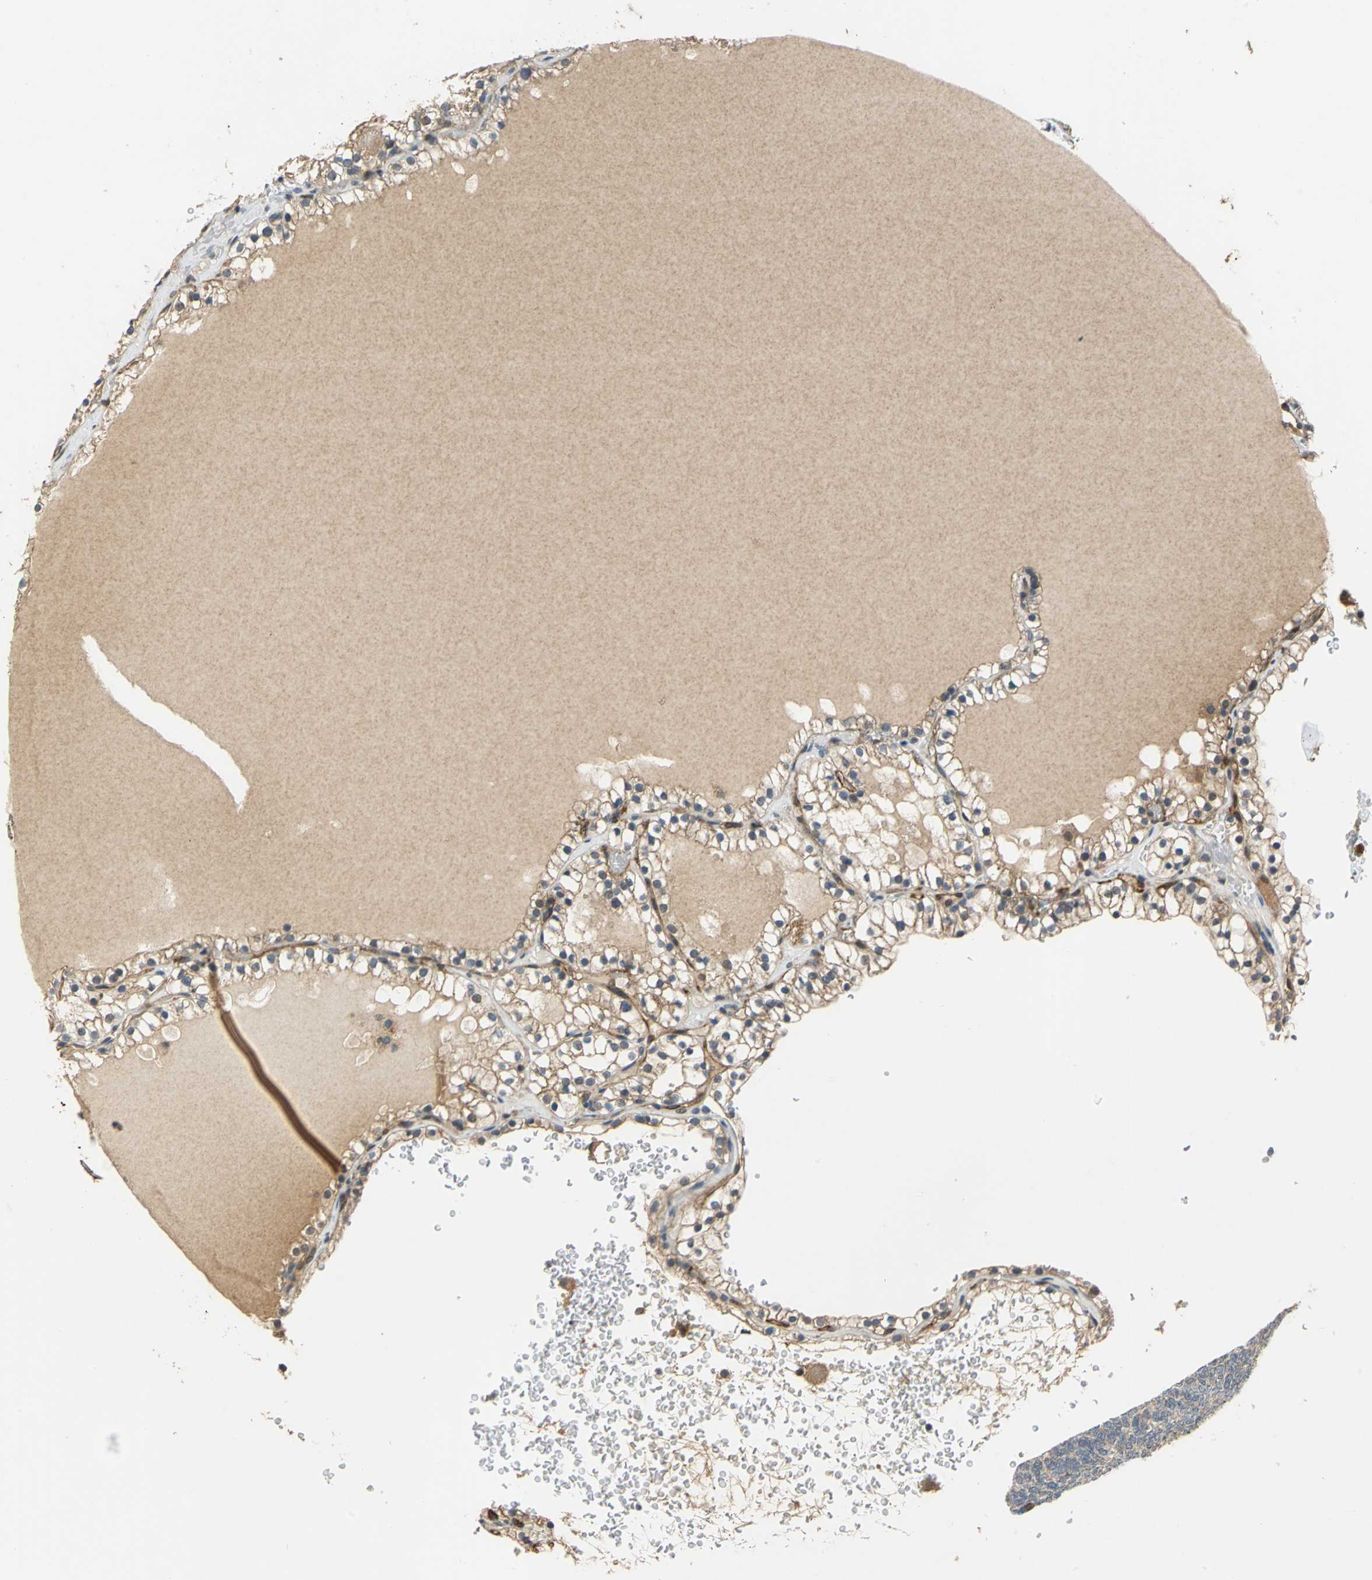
{"staining": {"intensity": "moderate", "quantity": "25%-75%", "location": "cytoplasmic/membranous"}, "tissue": "renal cancer", "cell_type": "Tumor cells", "image_type": "cancer", "snomed": [{"axis": "morphology", "description": "Adenocarcinoma, NOS"}, {"axis": "topography", "description": "Kidney"}], "caption": "Brown immunohistochemical staining in renal cancer (adenocarcinoma) displays moderate cytoplasmic/membranous positivity in about 25%-75% of tumor cells.", "gene": "EMCN", "patient": {"sex": "female", "age": 41}}